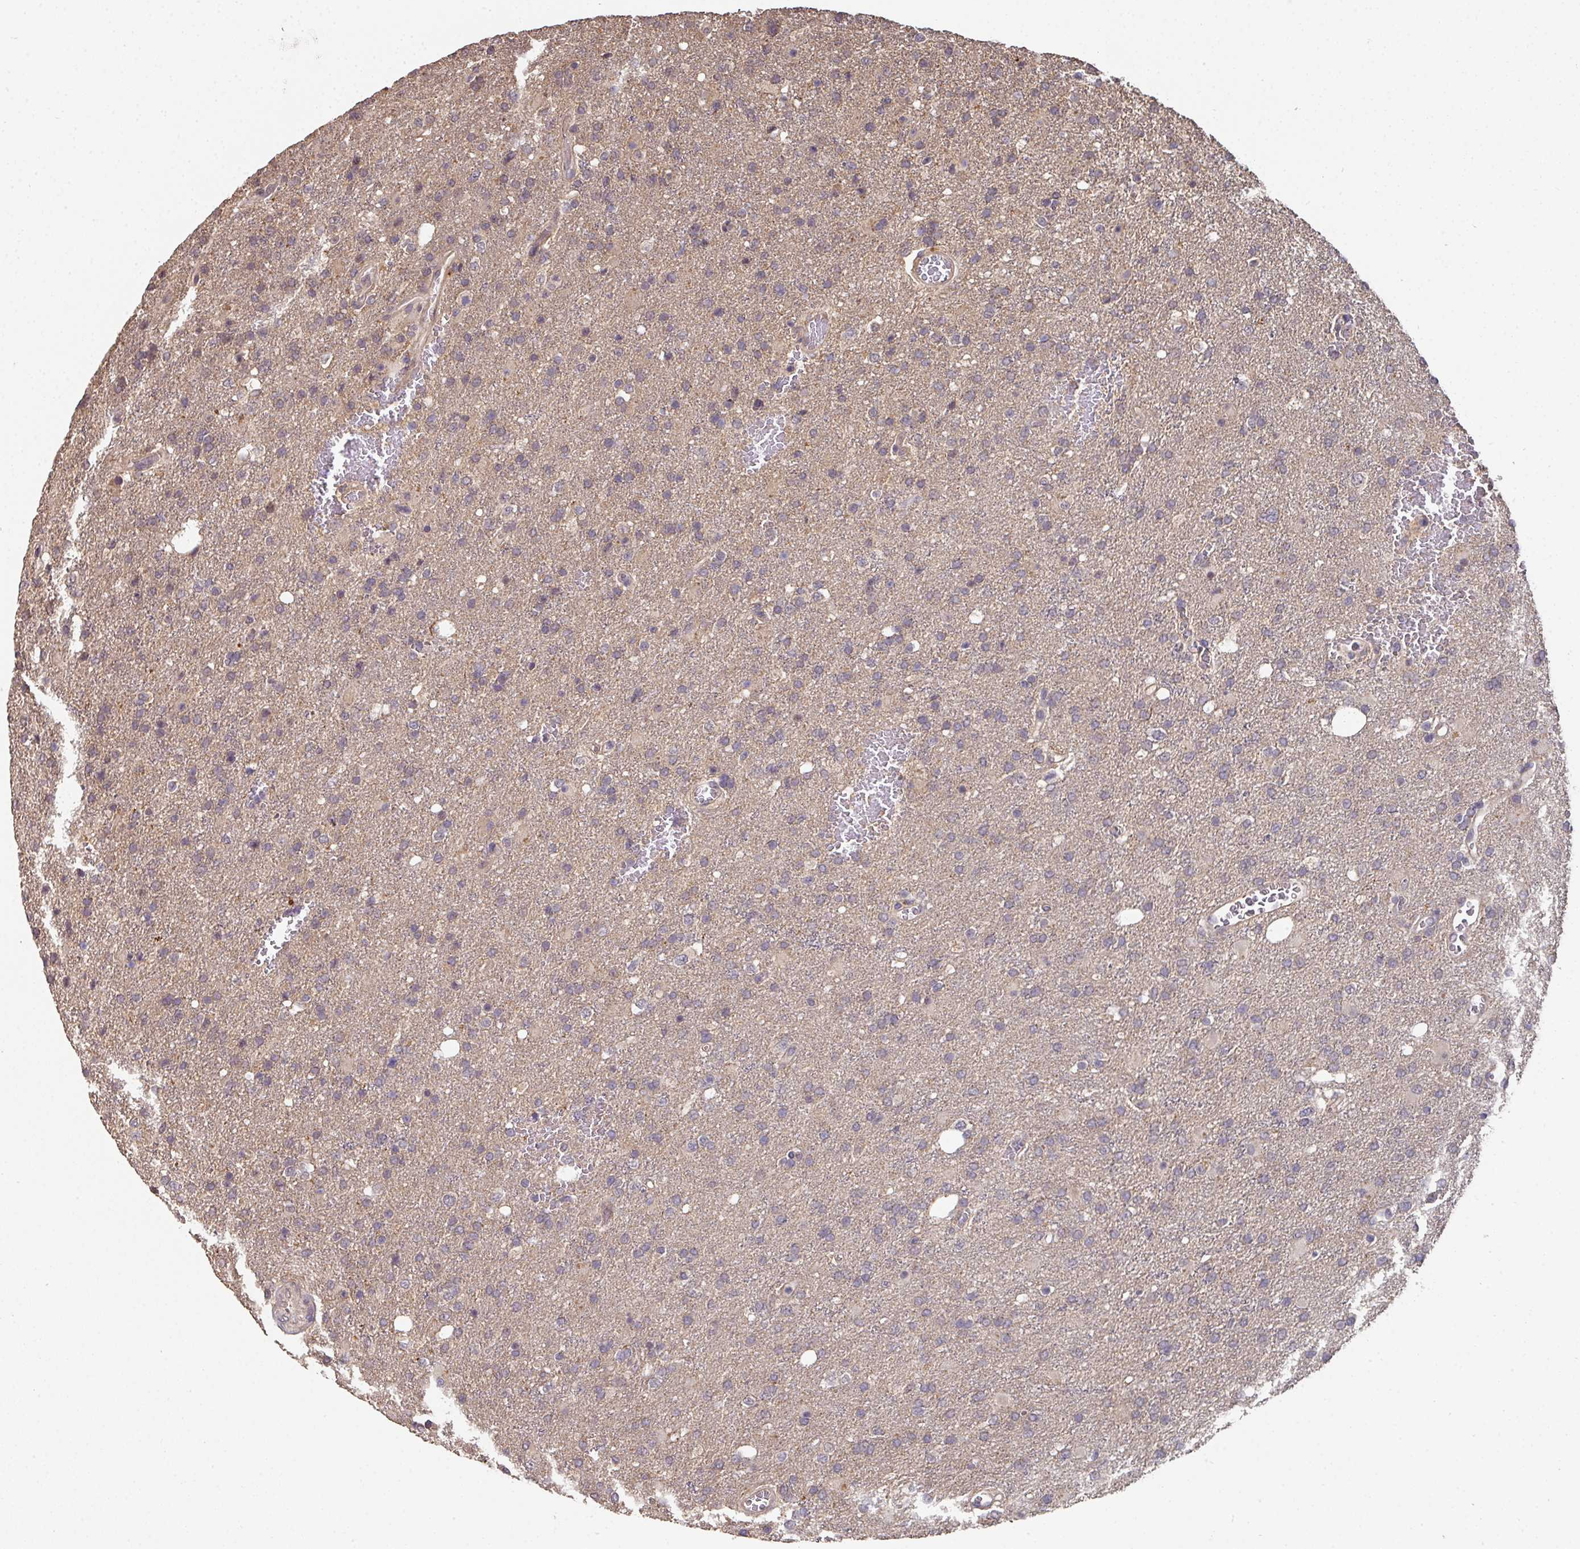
{"staining": {"intensity": "negative", "quantity": "none", "location": "none"}, "tissue": "glioma", "cell_type": "Tumor cells", "image_type": "cancer", "snomed": [{"axis": "morphology", "description": "Glioma, malignant, High grade"}, {"axis": "topography", "description": "Brain"}], "caption": "The IHC image has no significant staining in tumor cells of glioma tissue.", "gene": "ACVR2B", "patient": {"sex": "female", "age": 74}}